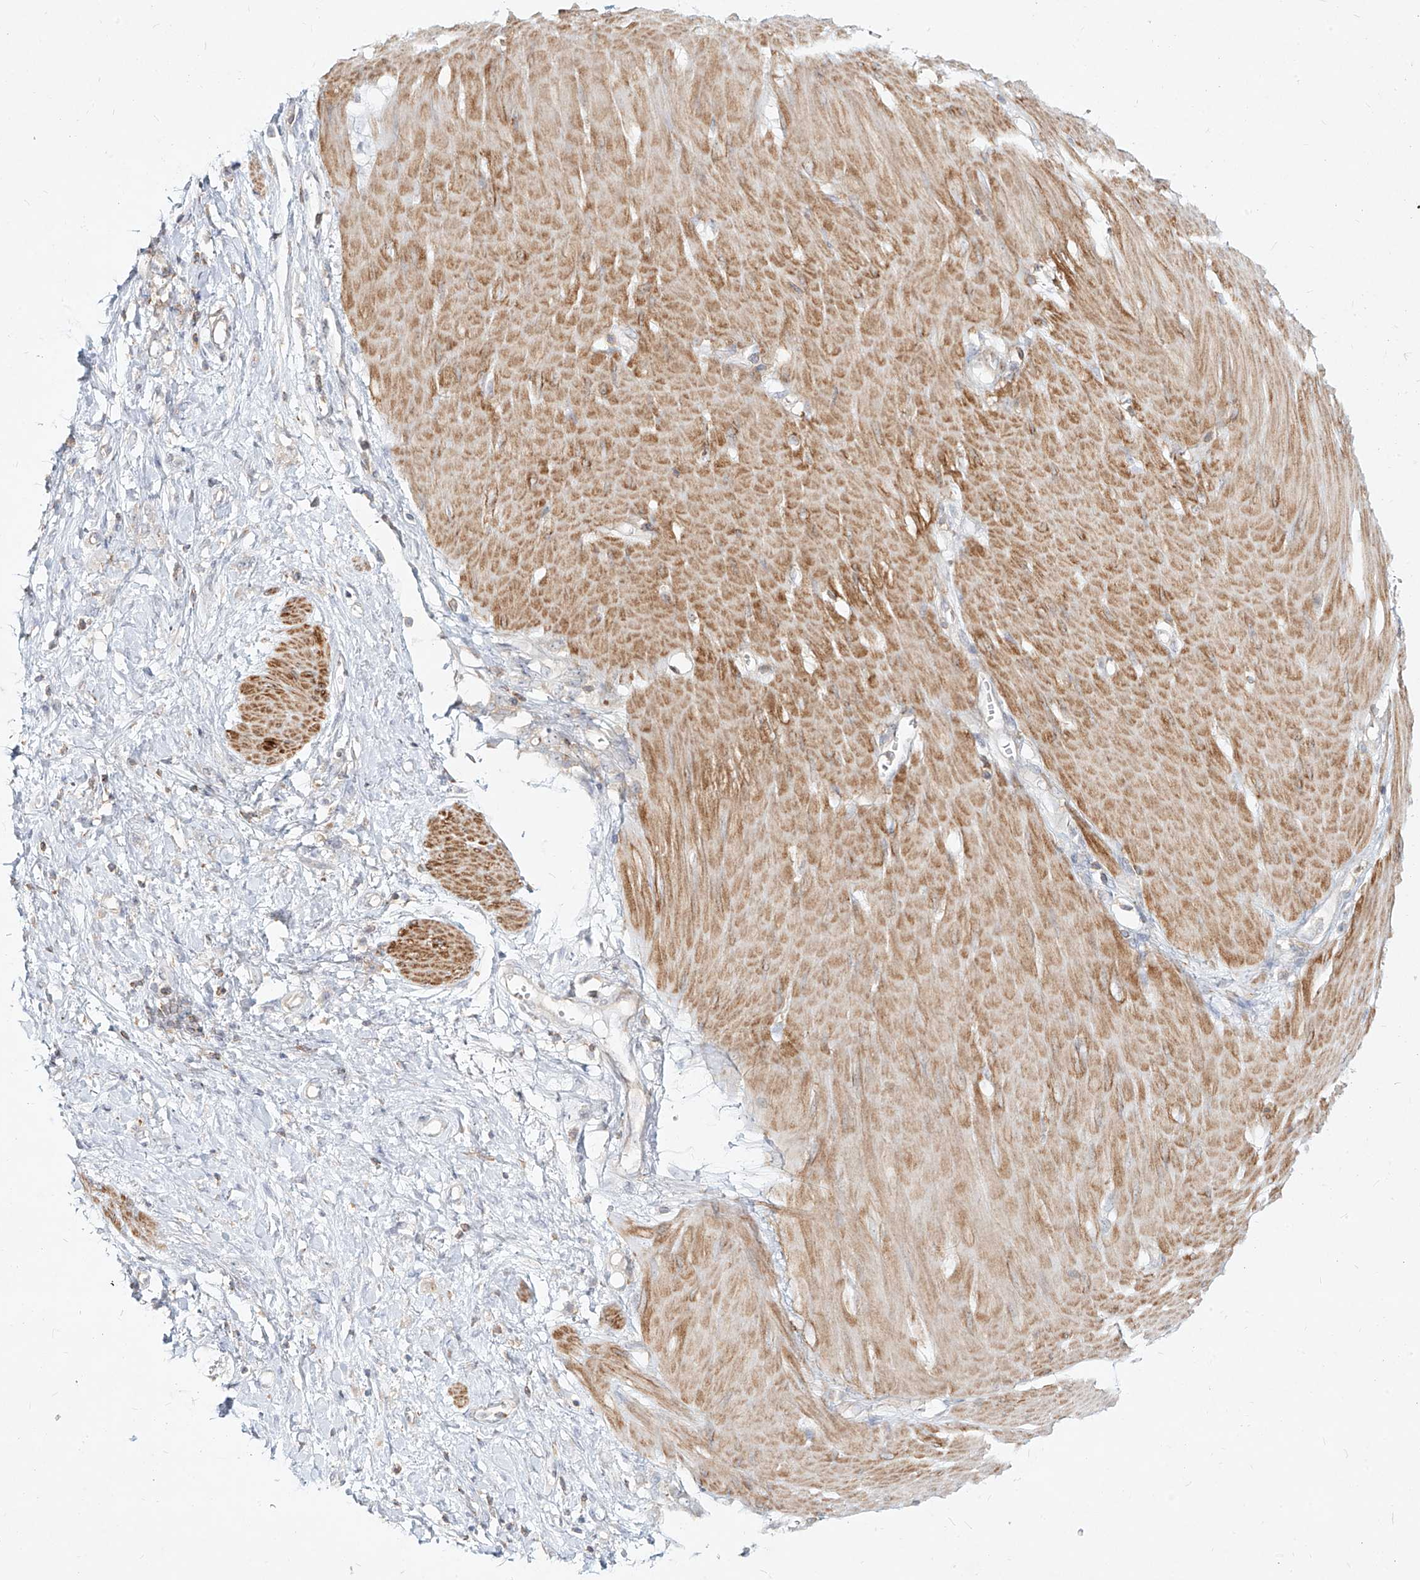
{"staining": {"intensity": "negative", "quantity": "none", "location": "none"}, "tissue": "stomach cancer", "cell_type": "Tumor cells", "image_type": "cancer", "snomed": [{"axis": "morphology", "description": "Adenocarcinoma, NOS"}, {"axis": "topography", "description": "Stomach"}], "caption": "This is an immunohistochemistry (IHC) histopathology image of stomach cancer (adenocarcinoma). There is no staining in tumor cells.", "gene": "SLC2A12", "patient": {"sex": "female", "age": 76}}